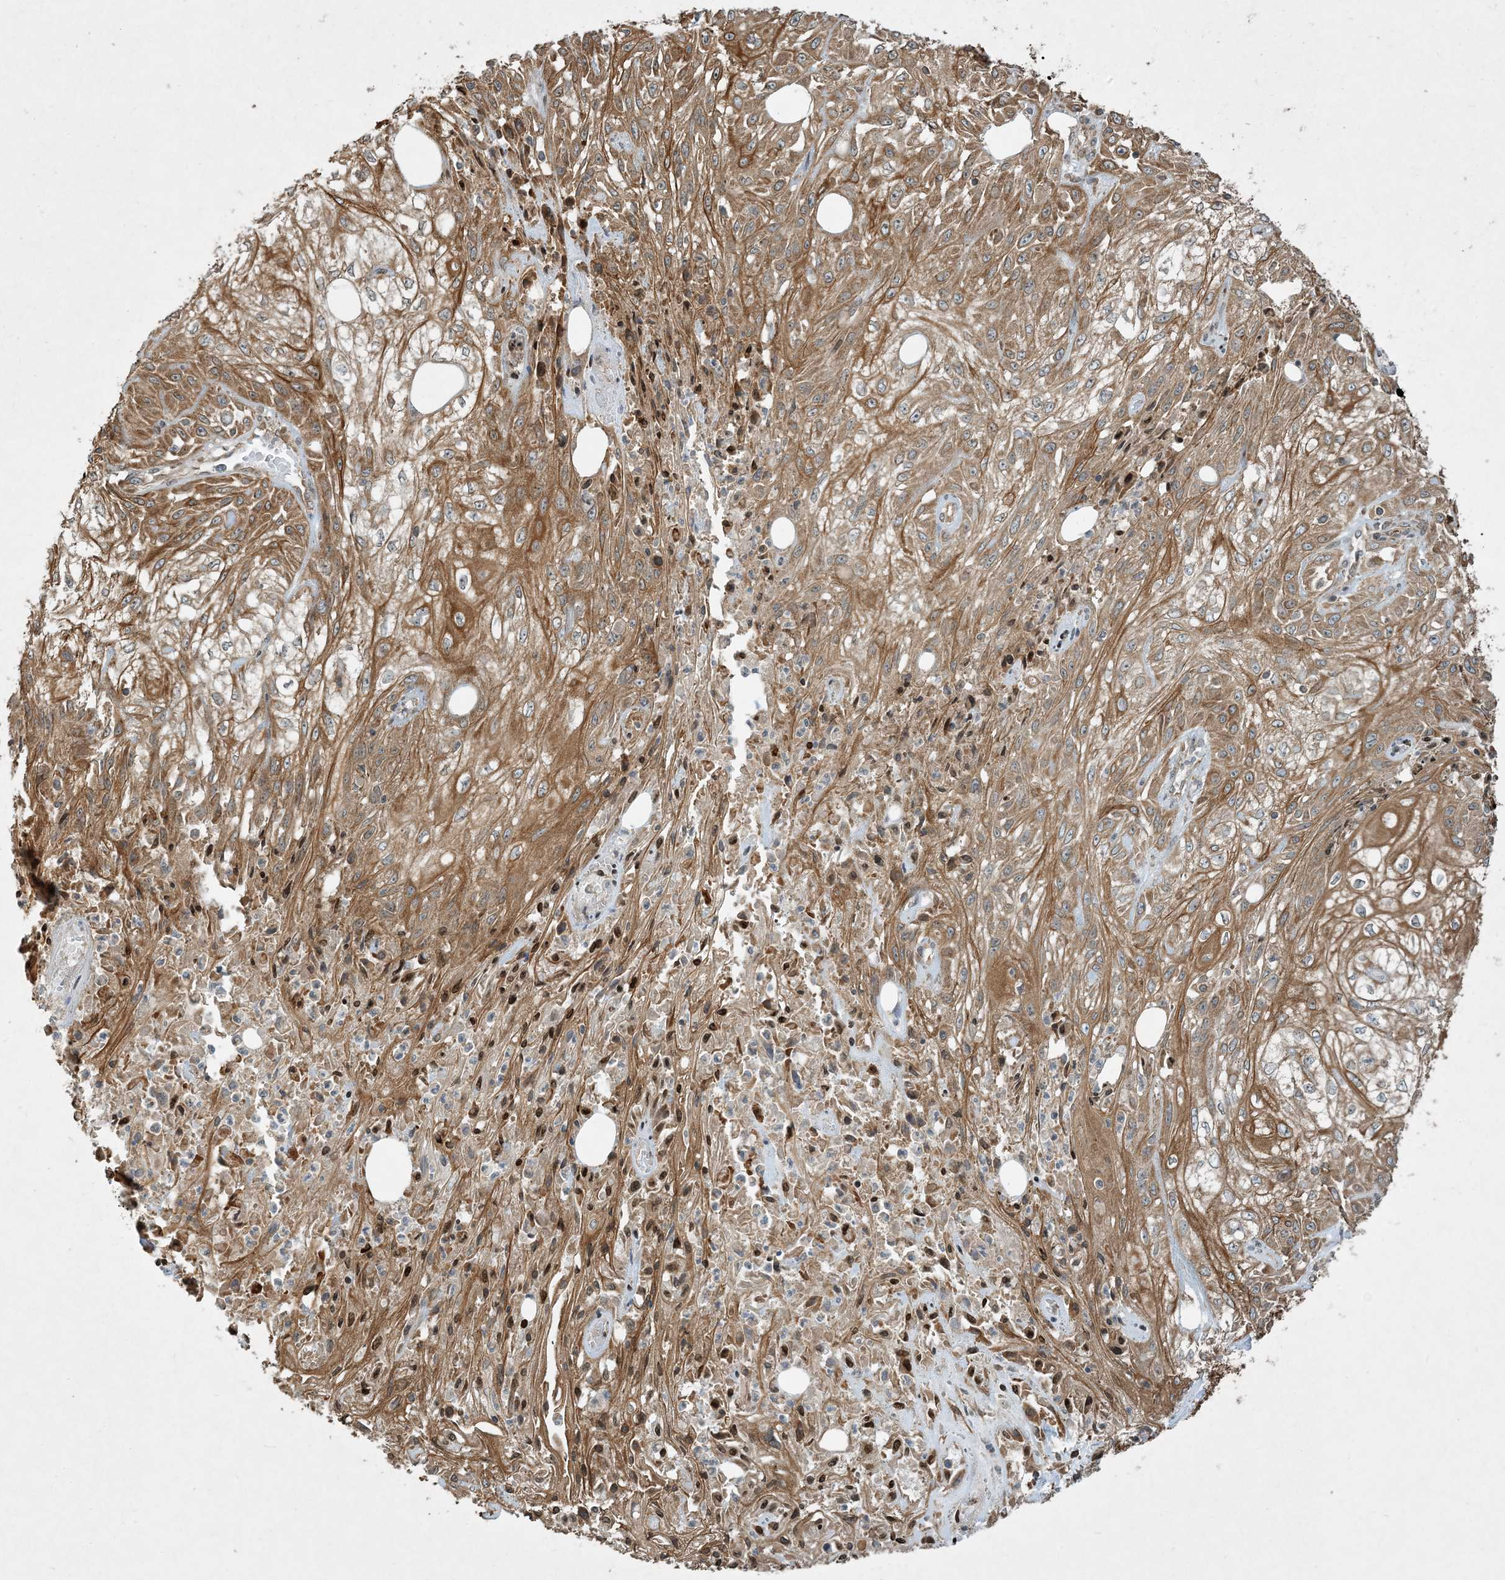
{"staining": {"intensity": "moderate", "quantity": ">75%", "location": "cytoplasmic/membranous"}, "tissue": "skin cancer", "cell_type": "Tumor cells", "image_type": "cancer", "snomed": [{"axis": "morphology", "description": "Squamous cell carcinoma, NOS"}, {"axis": "morphology", "description": "Squamous cell carcinoma, metastatic, NOS"}, {"axis": "topography", "description": "Skin"}, {"axis": "topography", "description": "Lymph node"}], "caption": "A medium amount of moderate cytoplasmic/membranous staining is appreciated in about >75% of tumor cells in skin cancer (metastatic squamous cell carcinoma) tissue. (Stains: DAB (3,3'-diaminobenzidine) in brown, nuclei in blue, Microscopy: brightfield microscopy at high magnification).", "gene": "COMMD8", "patient": {"sex": "male", "age": 75}}